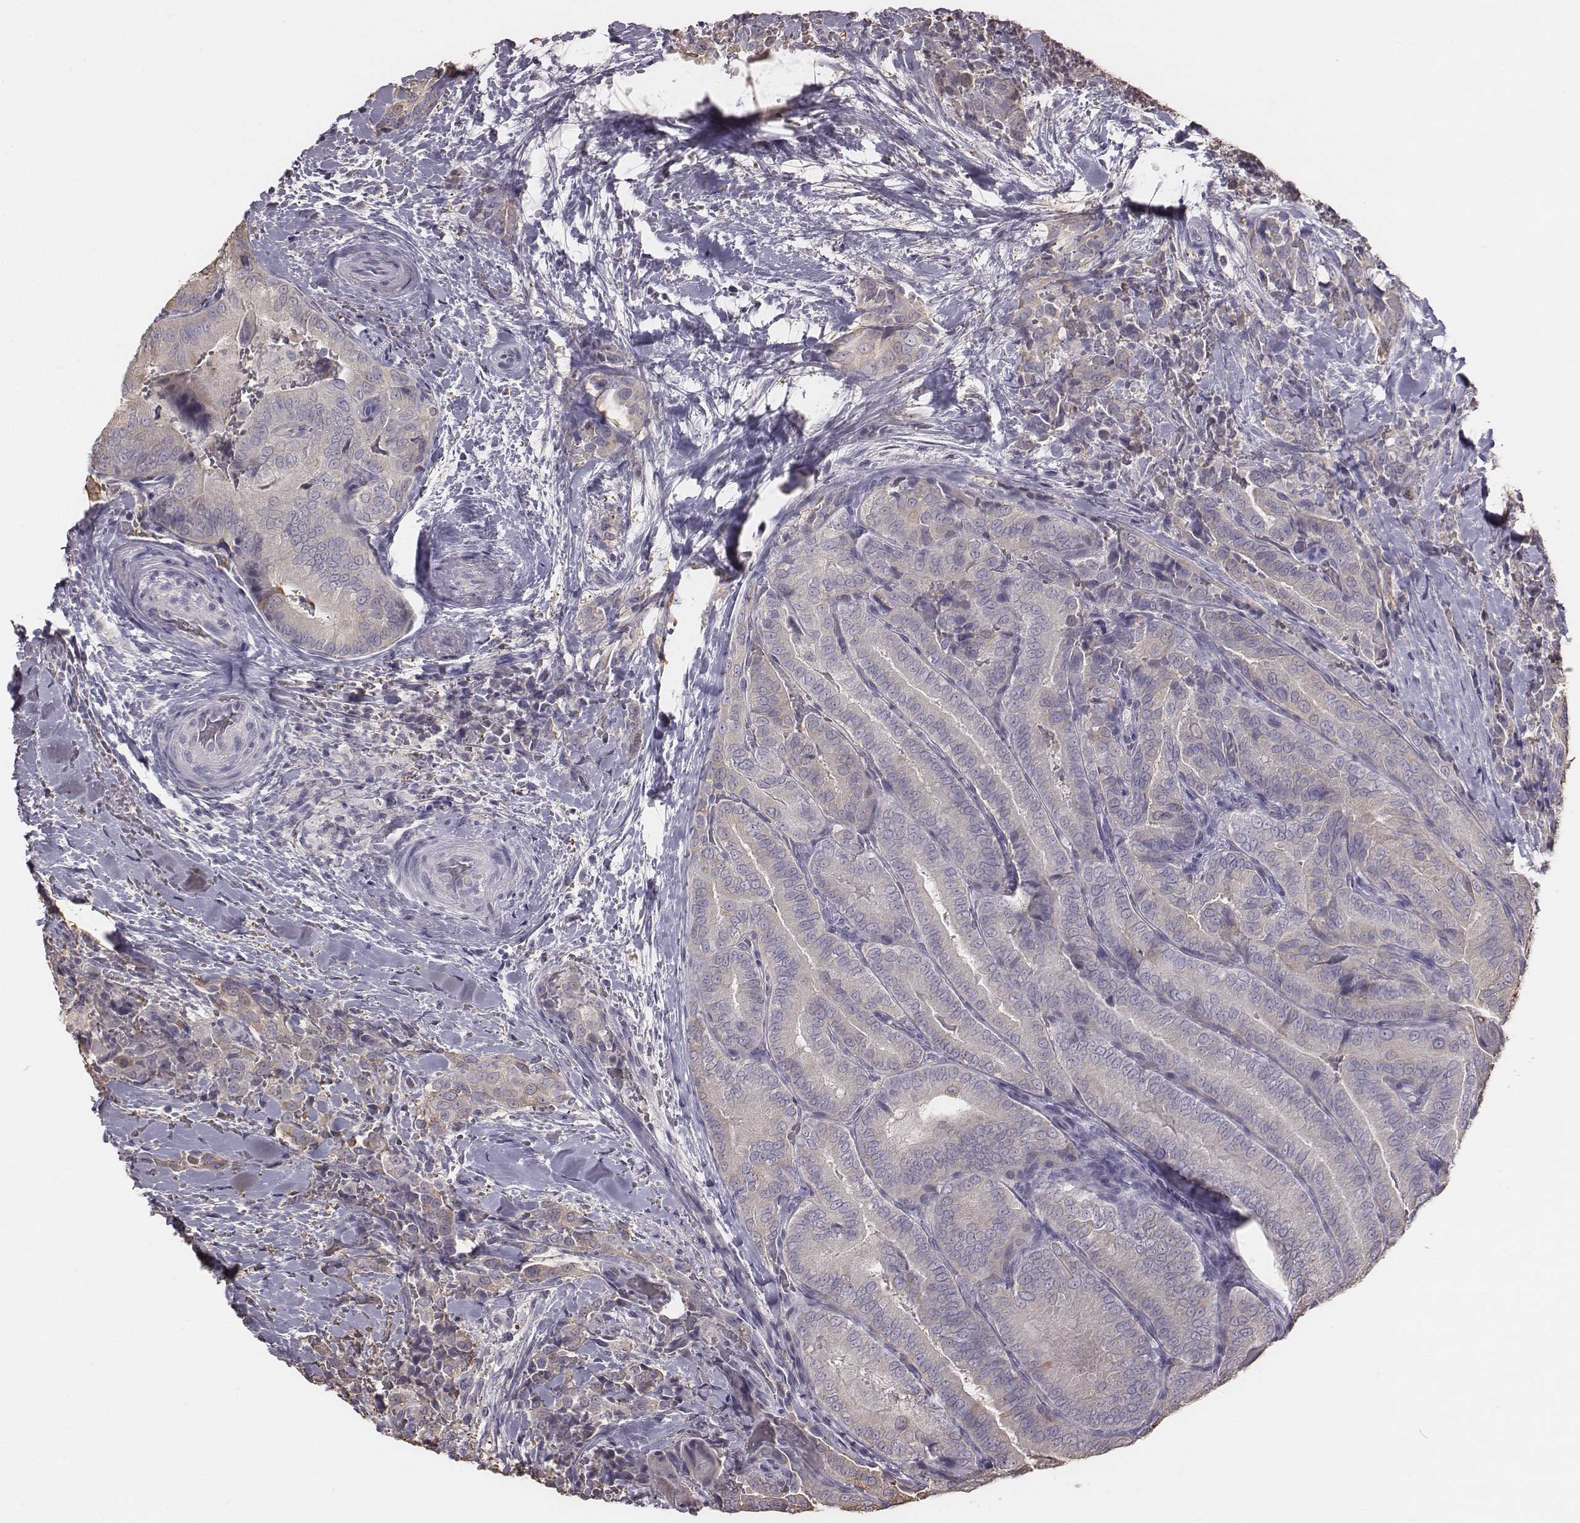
{"staining": {"intensity": "weak", "quantity": ">75%", "location": "cytoplasmic/membranous"}, "tissue": "thyroid cancer", "cell_type": "Tumor cells", "image_type": "cancer", "snomed": [{"axis": "morphology", "description": "Papillary adenocarcinoma, NOS"}, {"axis": "topography", "description": "Thyroid gland"}], "caption": "Weak cytoplasmic/membranous staining for a protein is seen in about >75% of tumor cells of thyroid papillary adenocarcinoma using immunohistochemistry (IHC).", "gene": "C6orf58", "patient": {"sex": "male", "age": 61}}